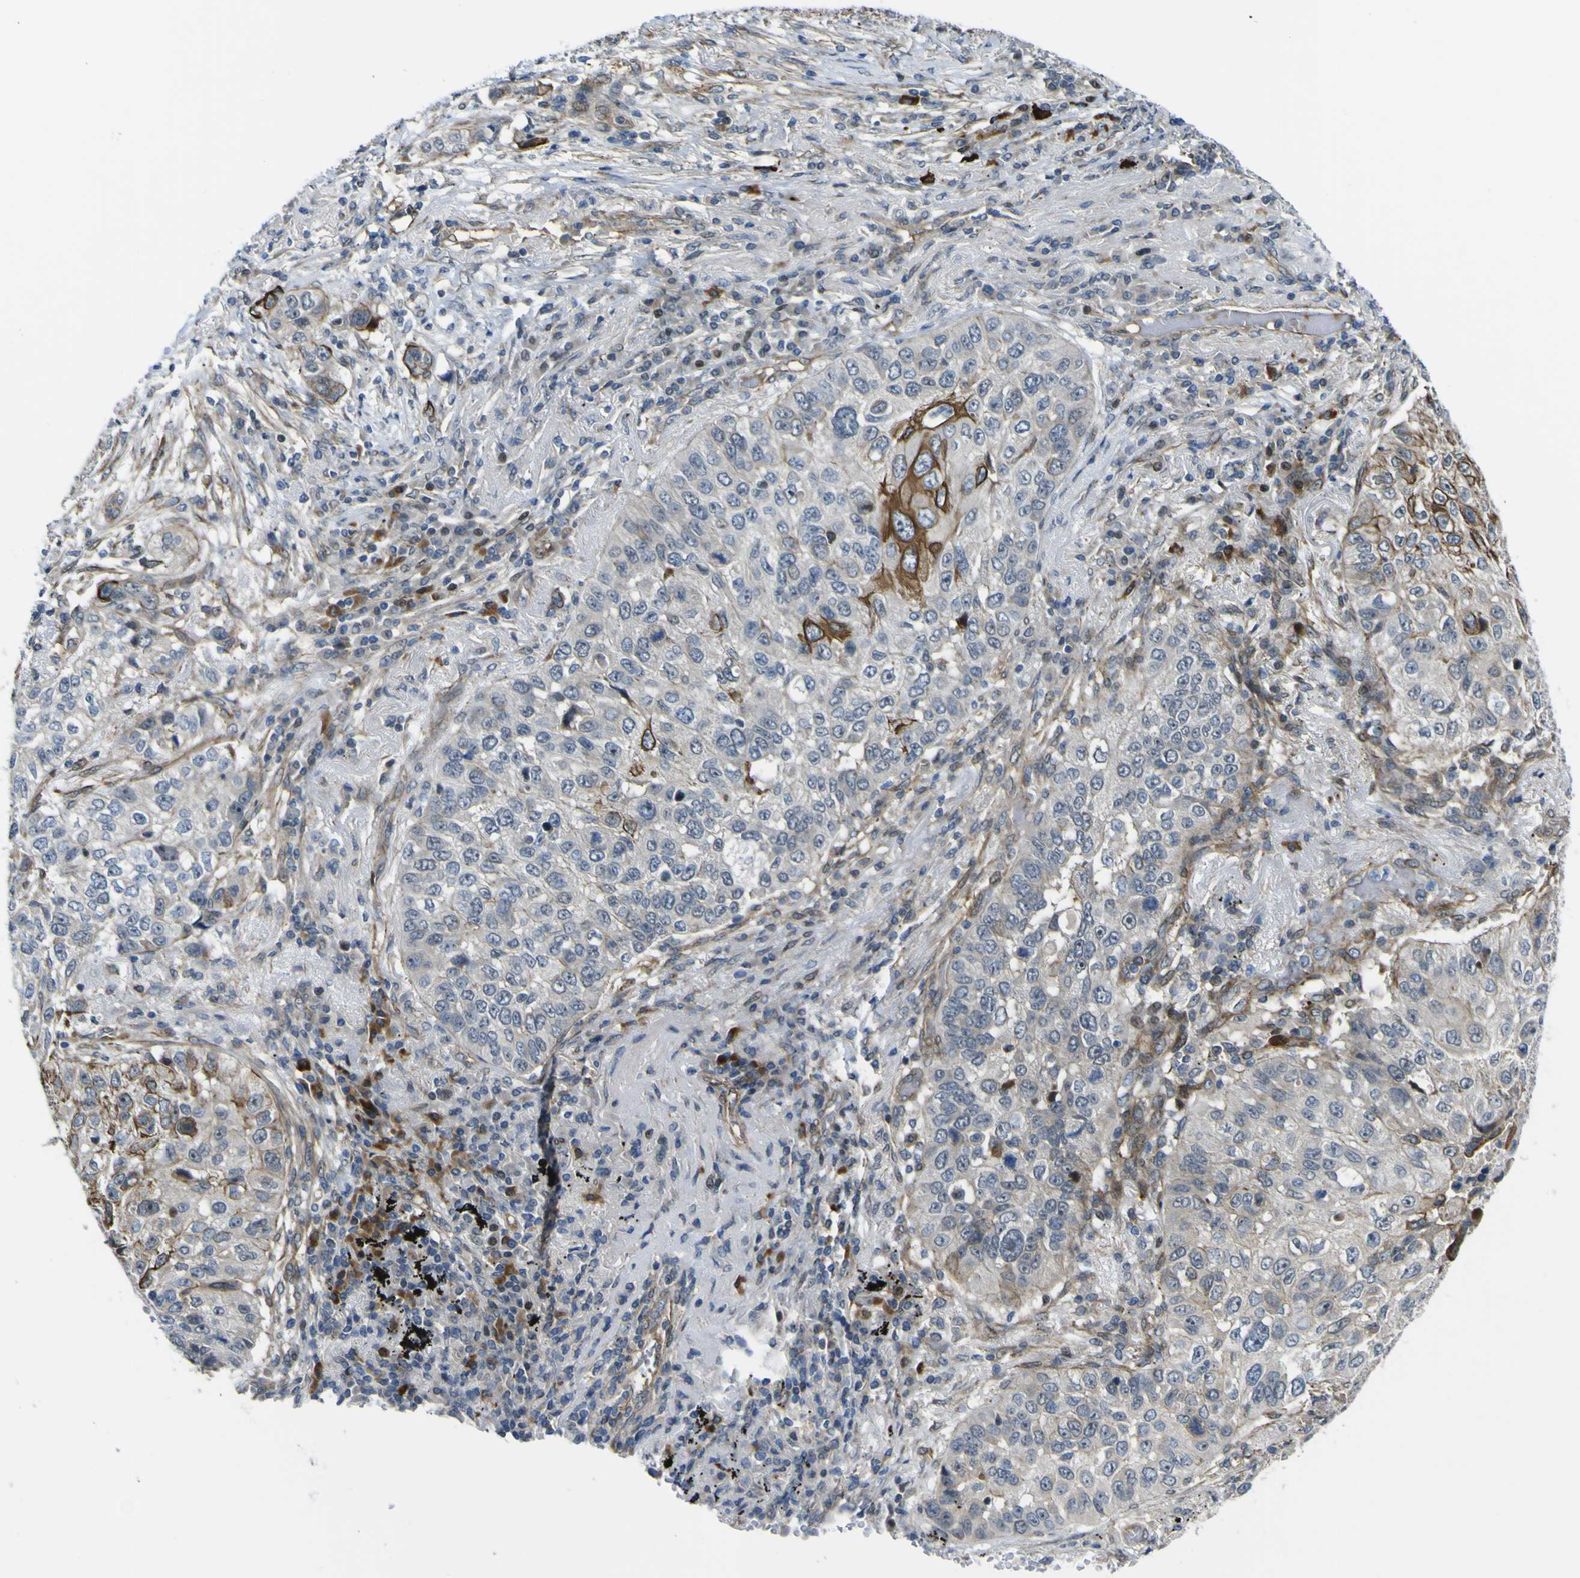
{"staining": {"intensity": "strong", "quantity": "<25%", "location": "cytoplasmic/membranous"}, "tissue": "lung cancer", "cell_type": "Tumor cells", "image_type": "cancer", "snomed": [{"axis": "morphology", "description": "Squamous cell carcinoma, NOS"}, {"axis": "topography", "description": "Lung"}], "caption": "Tumor cells reveal strong cytoplasmic/membranous expression in approximately <25% of cells in squamous cell carcinoma (lung). (brown staining indicates protein expression, while blue staining denotes nuclei).", "gene": "KDM7A", "patient": {"sex": "male", "age": 57}}